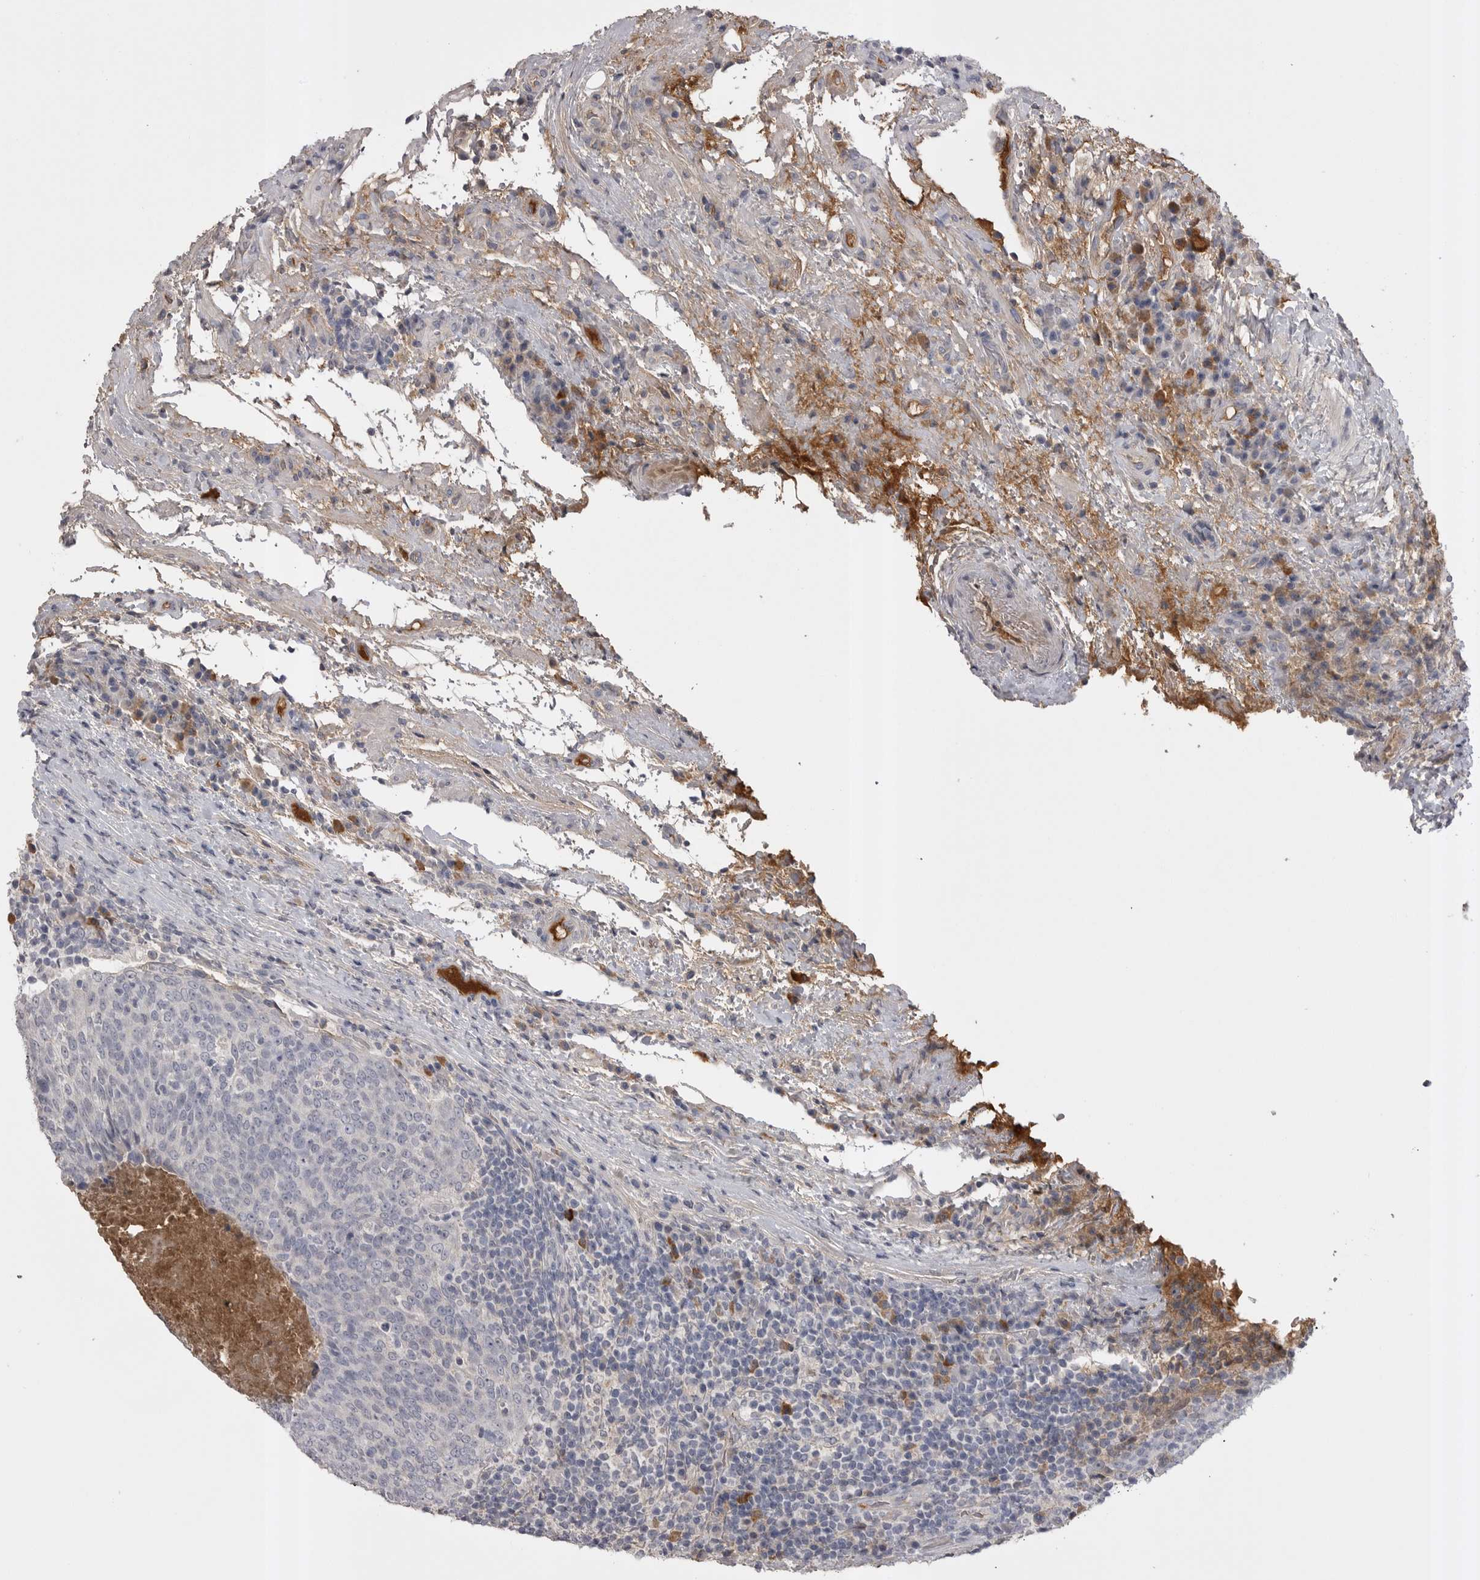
{"staining": {"intensity": "negative", "quantity": "none", "location": "none"}, "tissue": "head and neck cancer", "cell_type": "Tumor cells", "image_type": "cancer", "snomed": [{"axis": "morphology", "description": "Squamous cell carcinoma, NOS"}, {"axis": "morphology", "description": "Squamous cell carcinoma, metastatic, NOS"}, {"axis": "topography", "description": "Lymph node"}, {"axis": "topography", "description": "Head-Neck"}], "caption": "The immunohistochemistry histopathology image has no significant positivity in tumor cells of metastatic squamous cell carcinoma (head and neck) tissue. (Brightfield microscopy of DAB immunohistochemistry at high magnification).", "gene": "AHSG", "patient": {"sex": "male", "age": 62}}